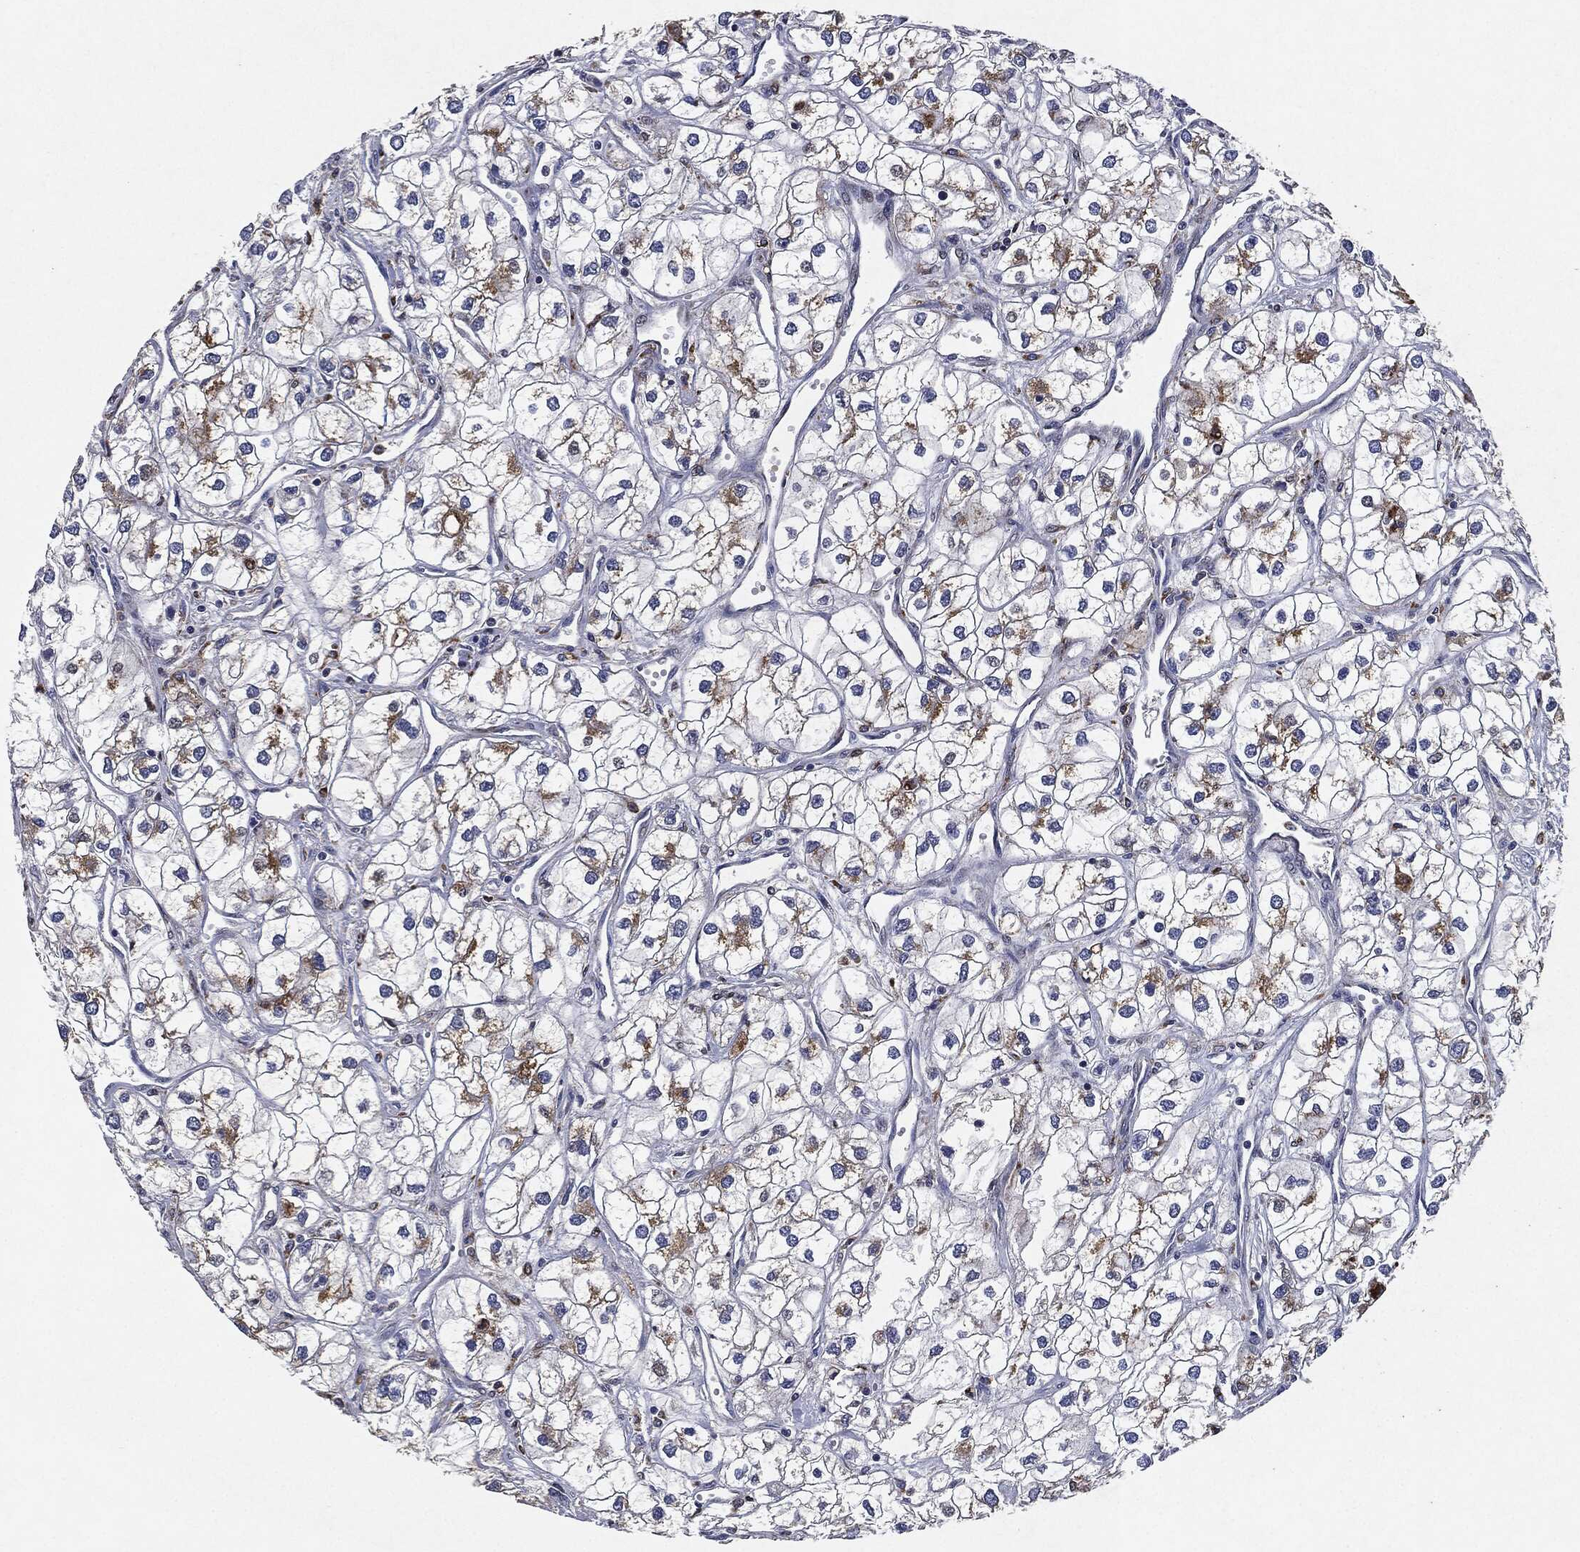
{"staining": {"intensity": "negative", "quantity": "none", "location": "none"}, "tissue": "renal cancer", "cell_type": "Tumor cells", "image_type": "cancer", "snomed": [{"axis": "morphology", "description": "Adenocarcinoma, NOS"}, {"axis": "topography", "description": "Kidney"}], "caption": "Immunohistochemical staining of human renal cancer (adenocarcinoma) displays no significant staining in tumor cells.", "gene": "SLC31A2", "patient": {"sex": "male", "age": 59}}